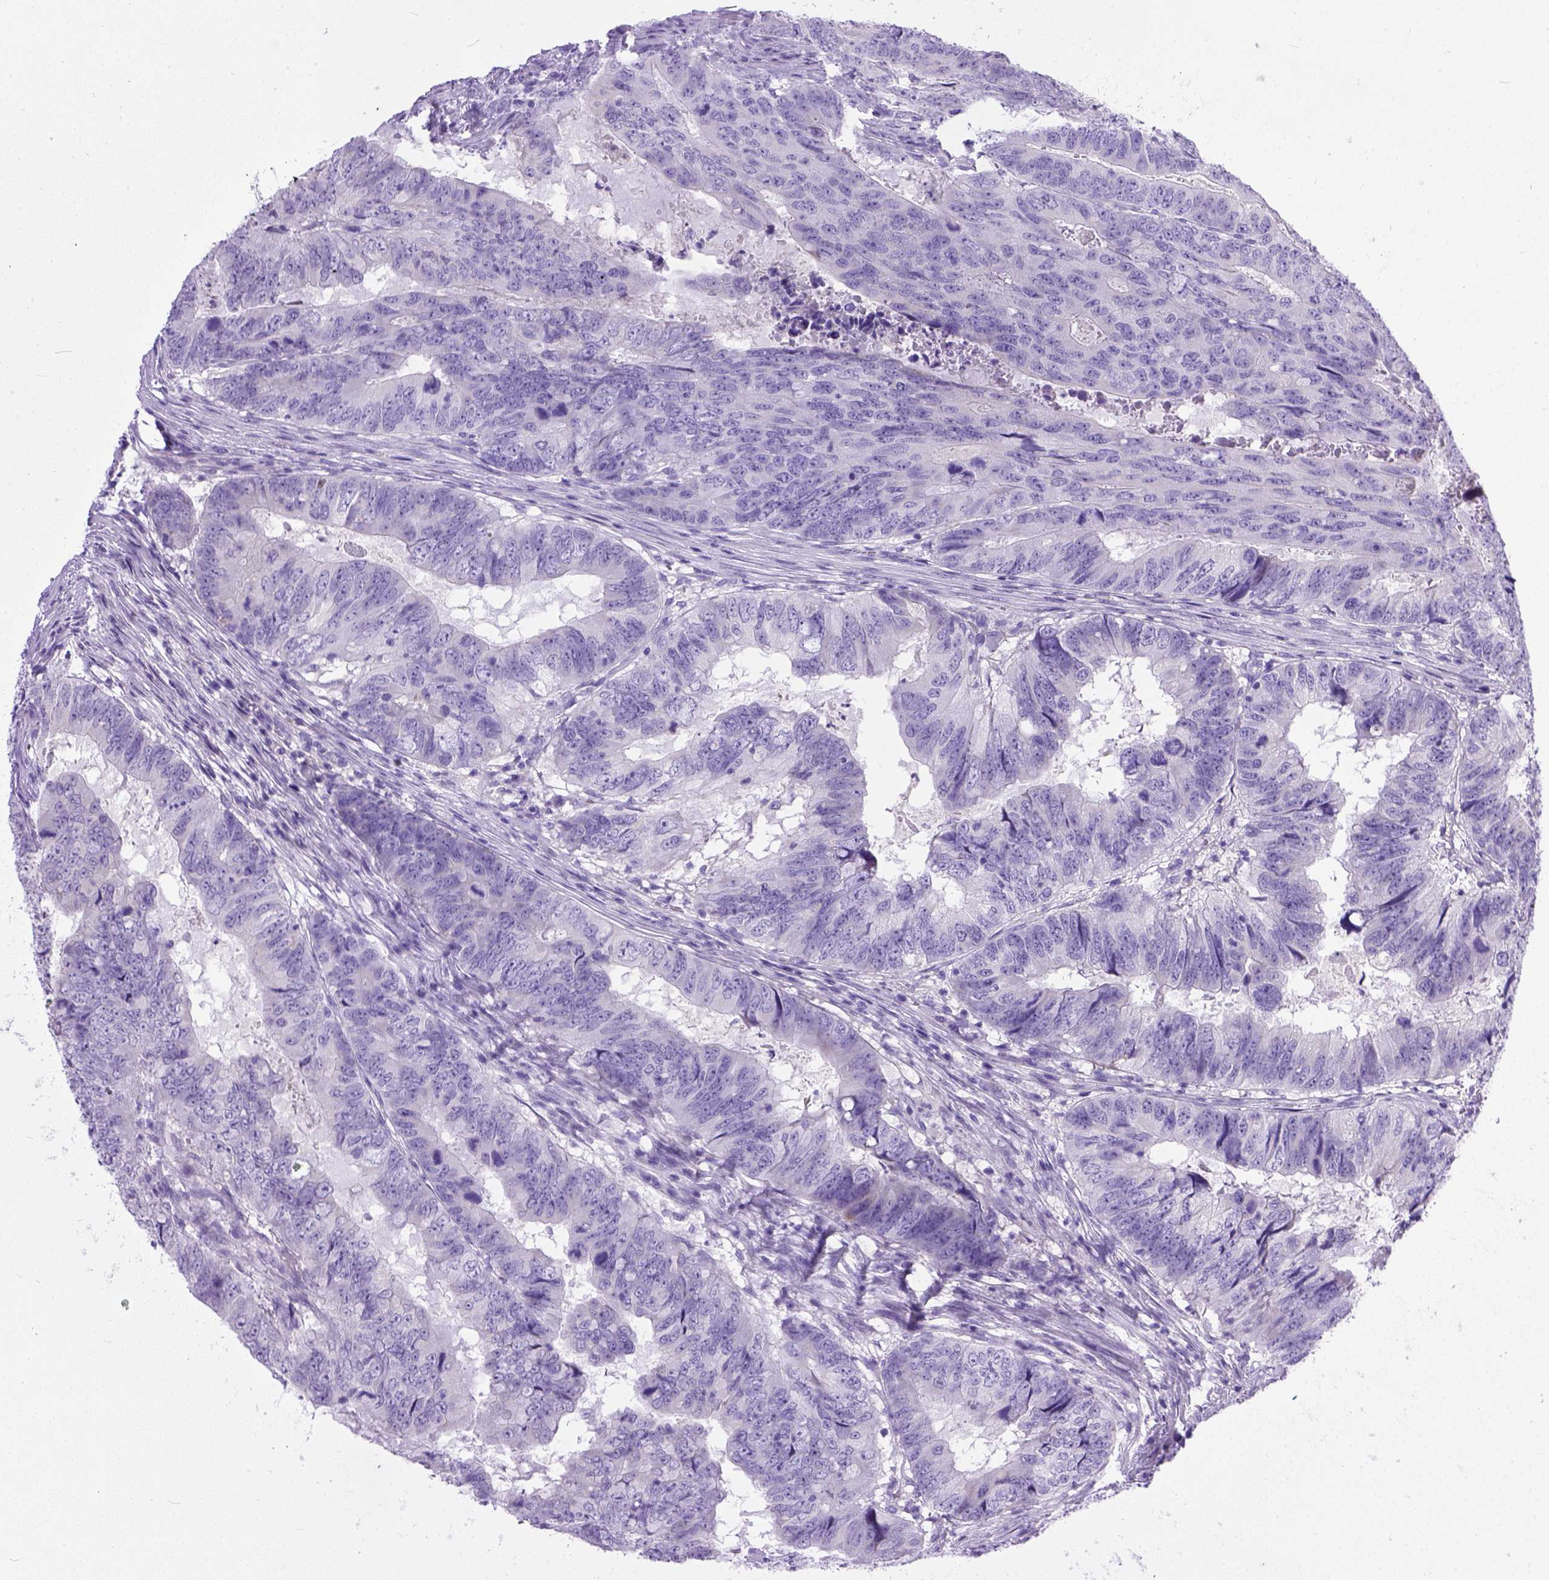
{"staining": {"intensity": "negative", "quantity": "none", "location": "none"}, "tissue": "colorectal cancer", "cell_type": "Tumor cells", "image_type": "cancer", "snomed": [{"axis": "morphology", "description": "Adenocarcinoma, NOS"}, {"axis": "topography", "description": "Colon"}], "caption": "A high-resolution micrograph shows immunohistochemistry (IHC) staining of colorectal cancer (adenocarcinoma), which reveals no significant positivity in tumor cells.", "gene": "PLK5", "patient": {"sex": "male", "age": 79}}